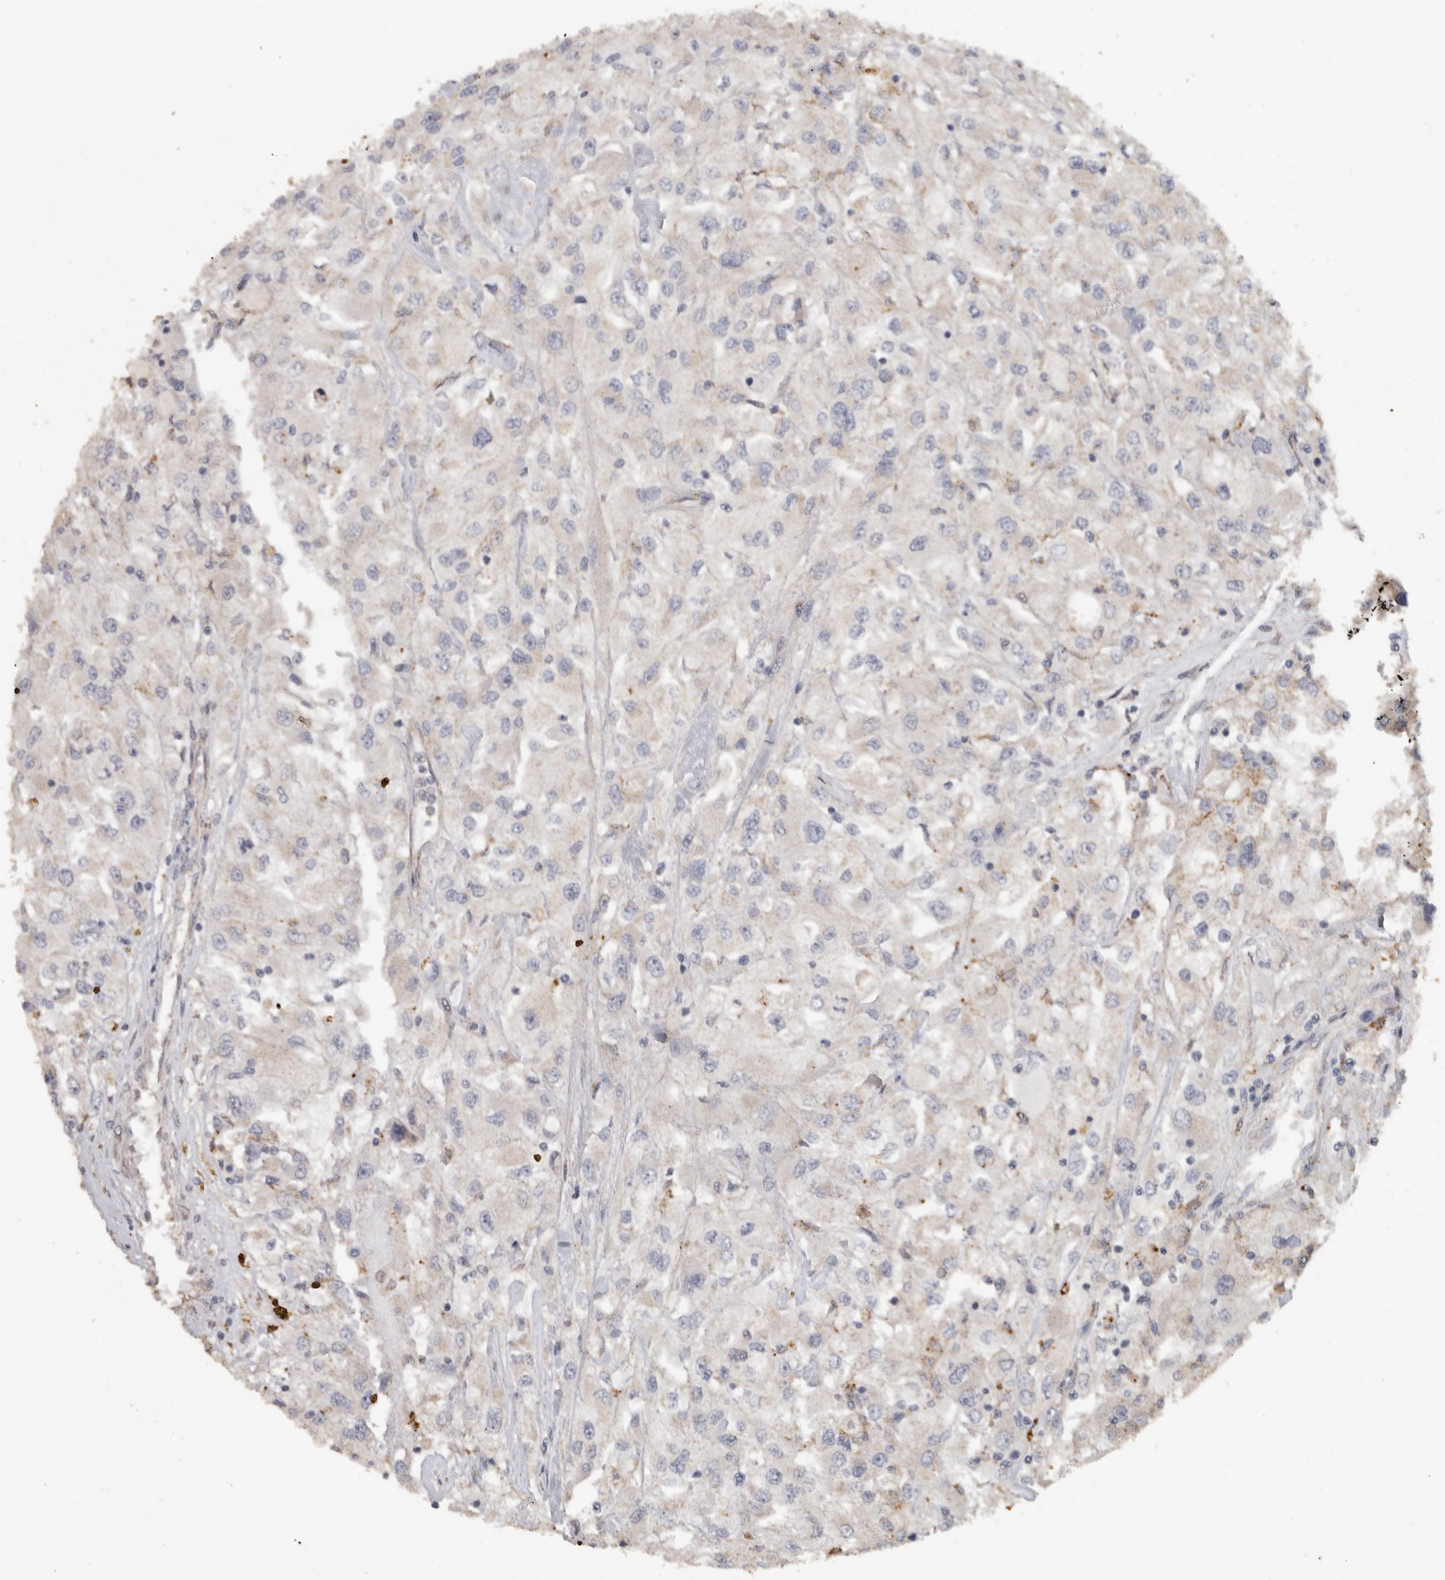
{"staining": {"intensity": "negative", "quantity": "none", "location": "none"}, "tissue": "renal cancer", "cell_type": "Tumor cells", "image_type": "cancer", "snomed": [{"axis": "morphology", "description": "Adenocarcinoma, NOS"}, {"axis": "topography", "description": "Kidney"}], "caption": "A high-resolution micrograph shows IHC staining of adenocarcinoma (renal), which demonstrates no significant positivity in tumor cells.", "gene": "PODXL2", "patient": {"sex": "female", "age": 52}}